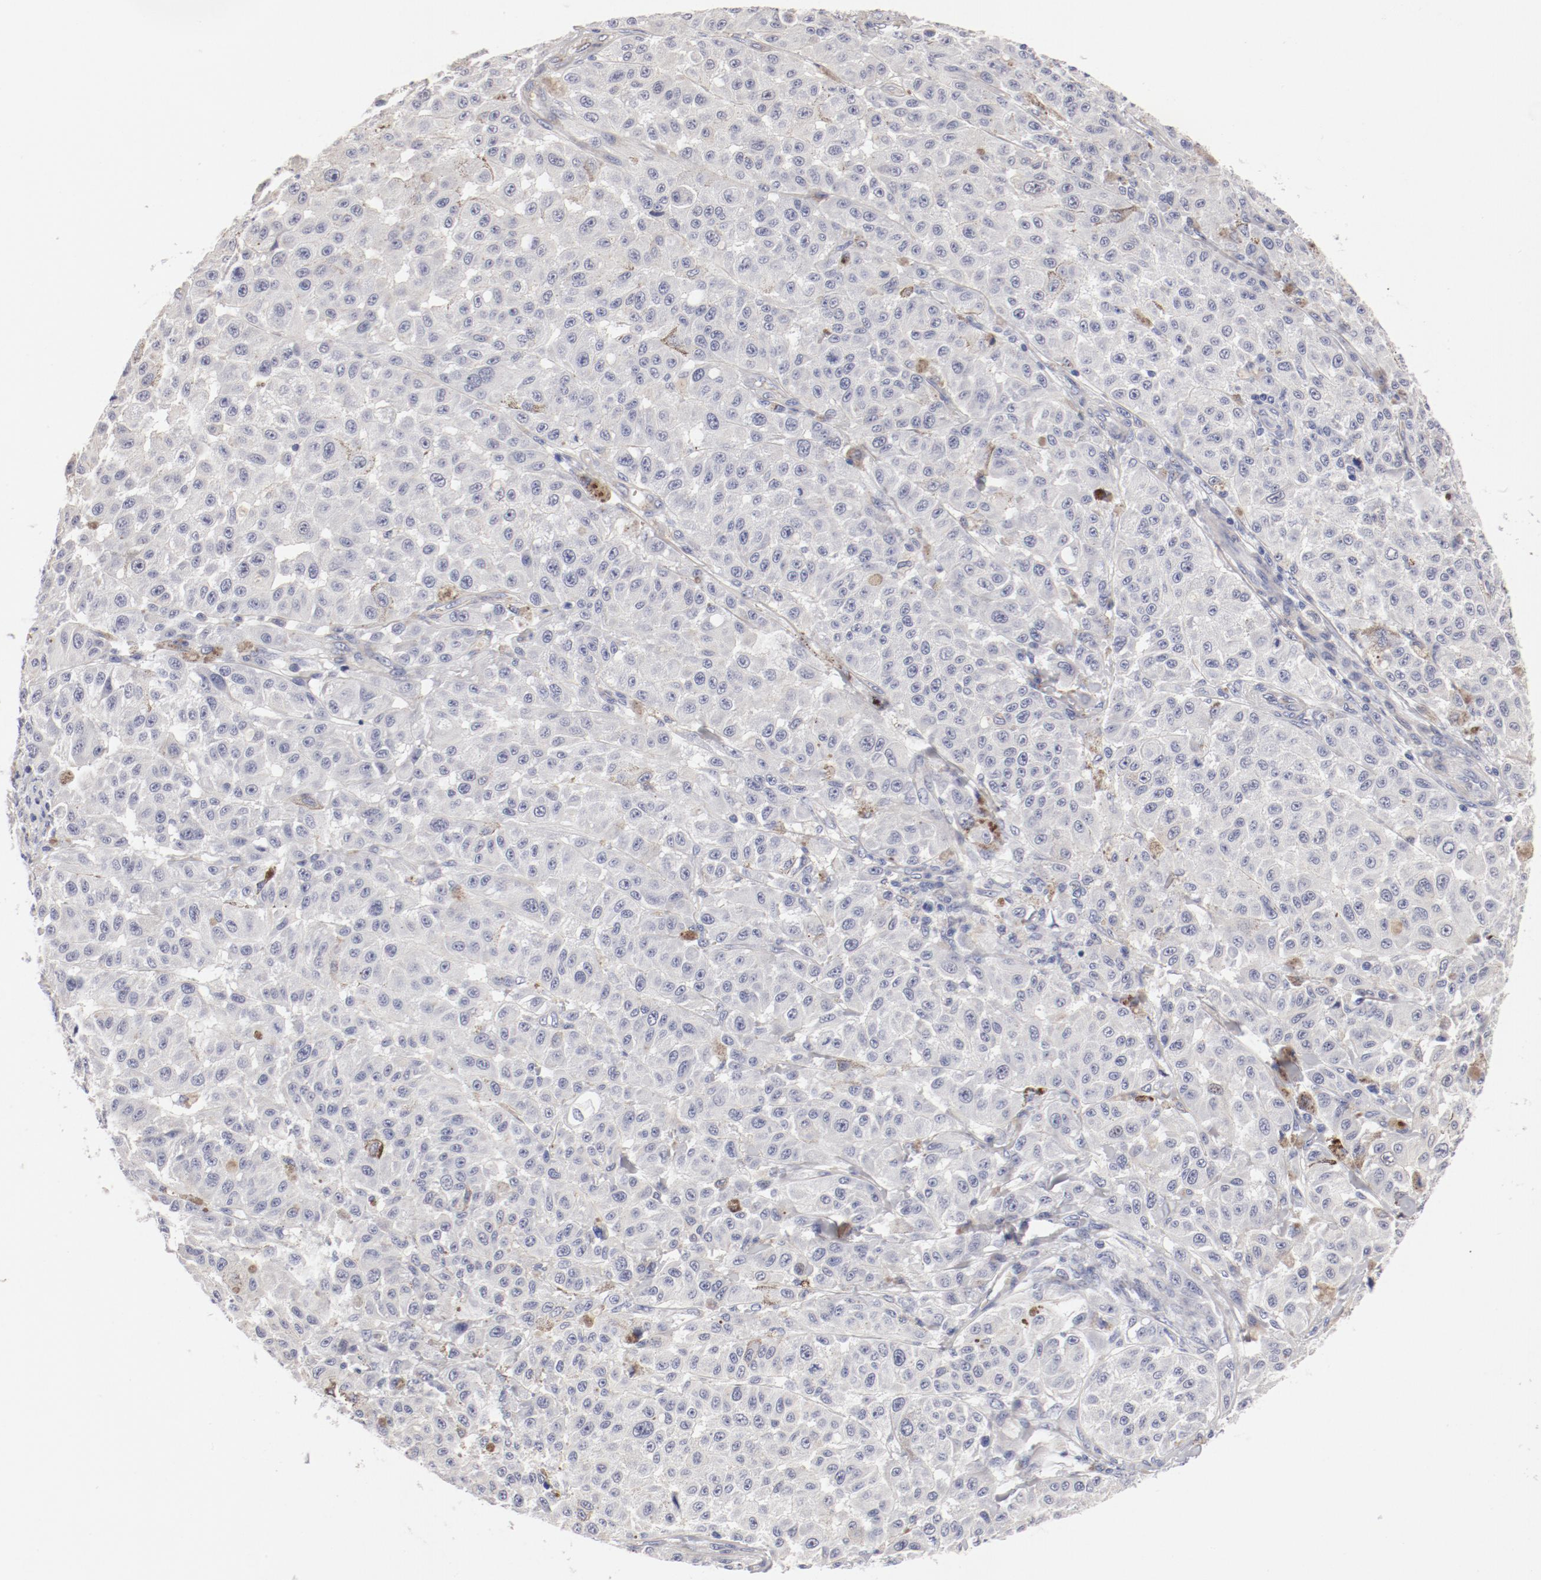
{"staining": {"intensity": "weak", "quantity": "<25%", "location": "cytoplasmic/membranous"}, "tissue": "melanoma", "cell_type": "Tumor cells", "image_type": "cancer", "snomed": [{"axis": "morphology", "description": "Malignant melanoma, NOS"}, {"axis": "topography", "description": "Skin"}], "caption": "The IHC photomicrograph has no significant positivity in tumor cells of melanoma tissue. (Immunohistochemistry (ihc), brightfield microscopy, high magnification).", "gene": "LAX1", "patient": {"sex": "female", "age": 64}}